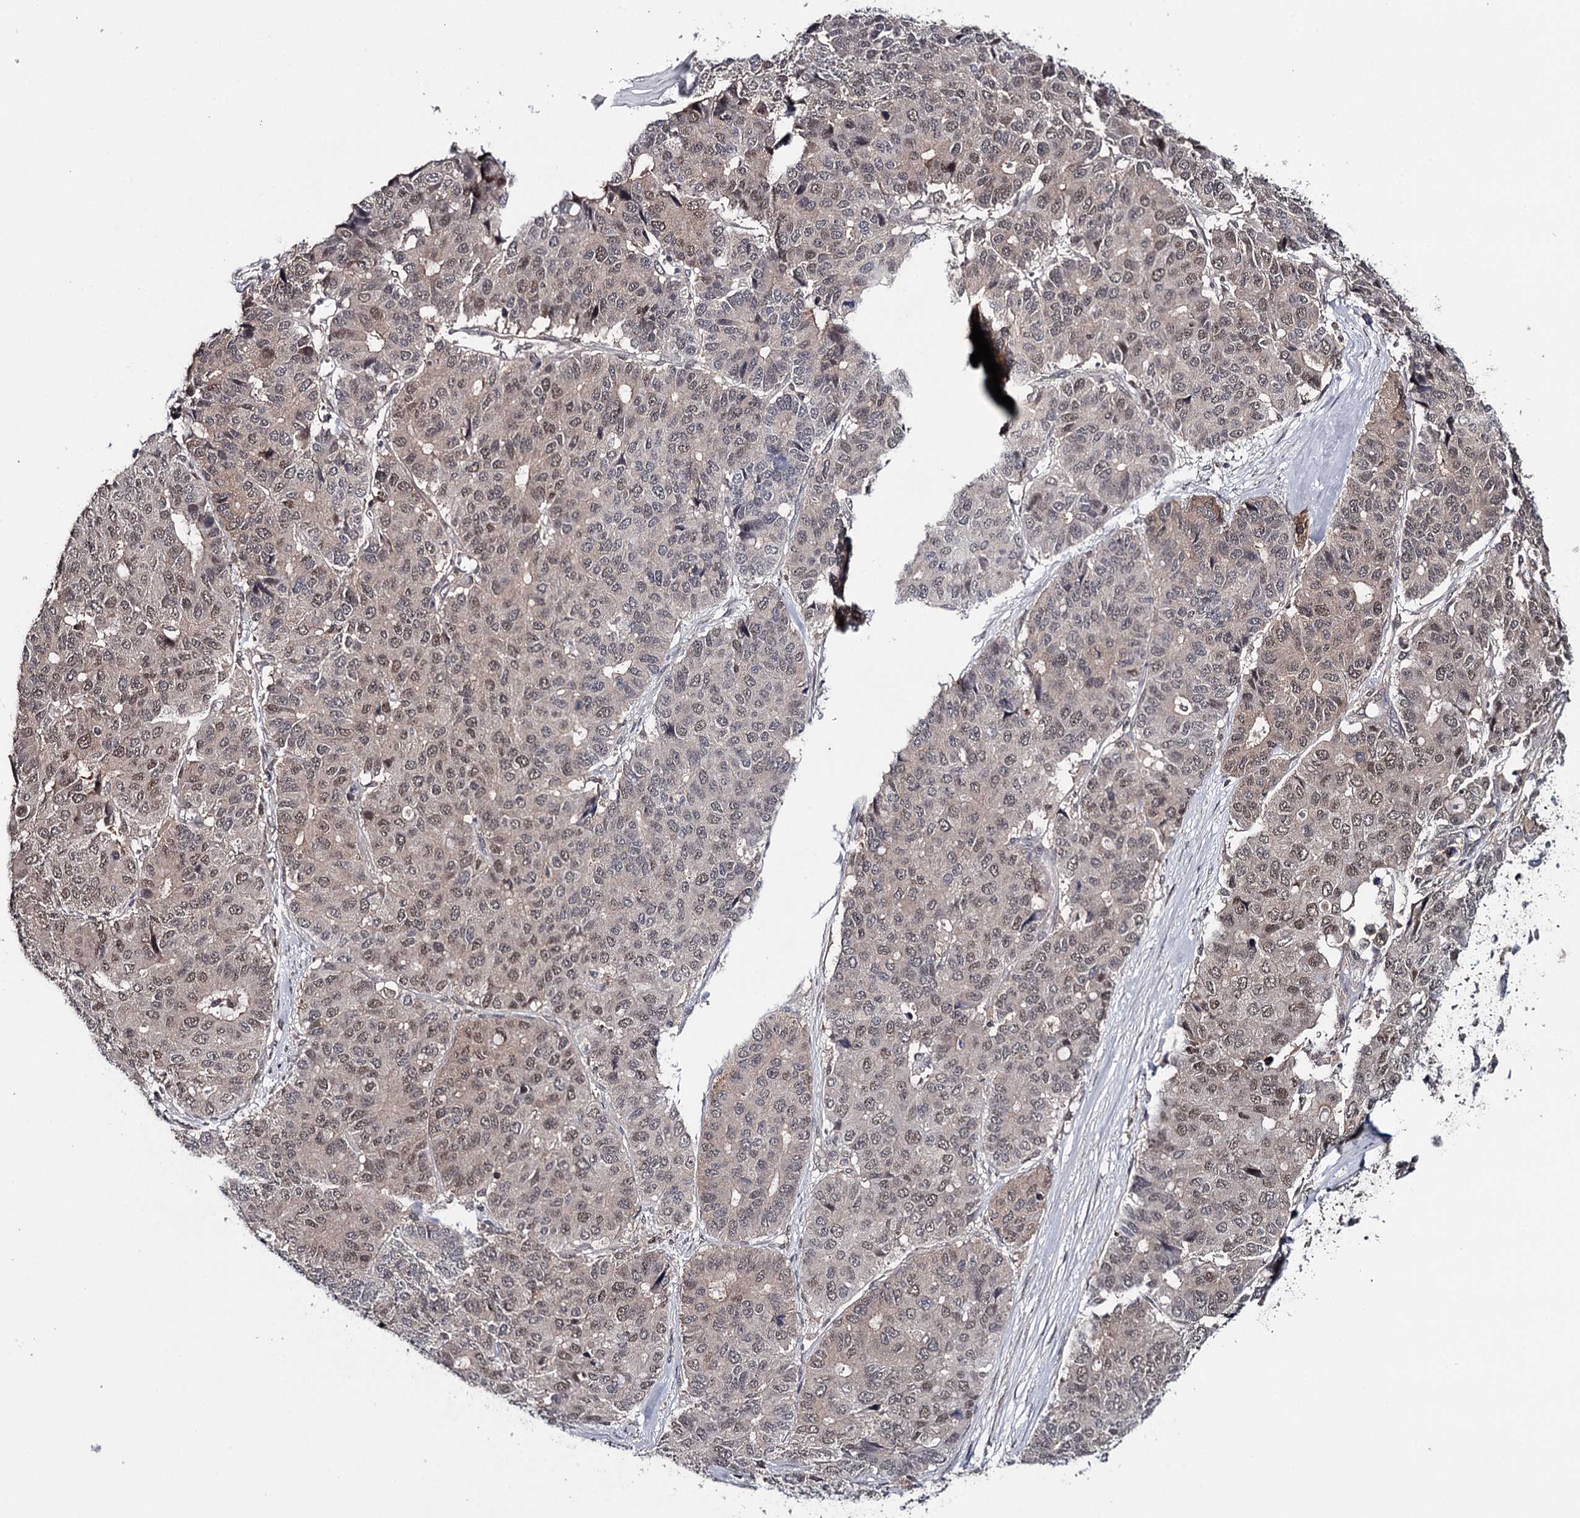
{"staining": {"intensity": "weak", "quantity": "25%-75%", "location": "nuclear"}, "tissue": "pancreatic cancer", "cell_type": "Tumor cells", "image_type": "cancer", "snomed": [{"axis": "morphology", "description": "Adenocarcinoma, NOS"}, {"axis": "topography", "description": "Pancreas"}], "caption": "Tumor cells show low levels of weak nuclear positivity in approximately 25%-75% of cells in human adenocarcinoma (pancreatic).", "gene": "GTSF1", "patient": {"sex": "male", "age": 50}}